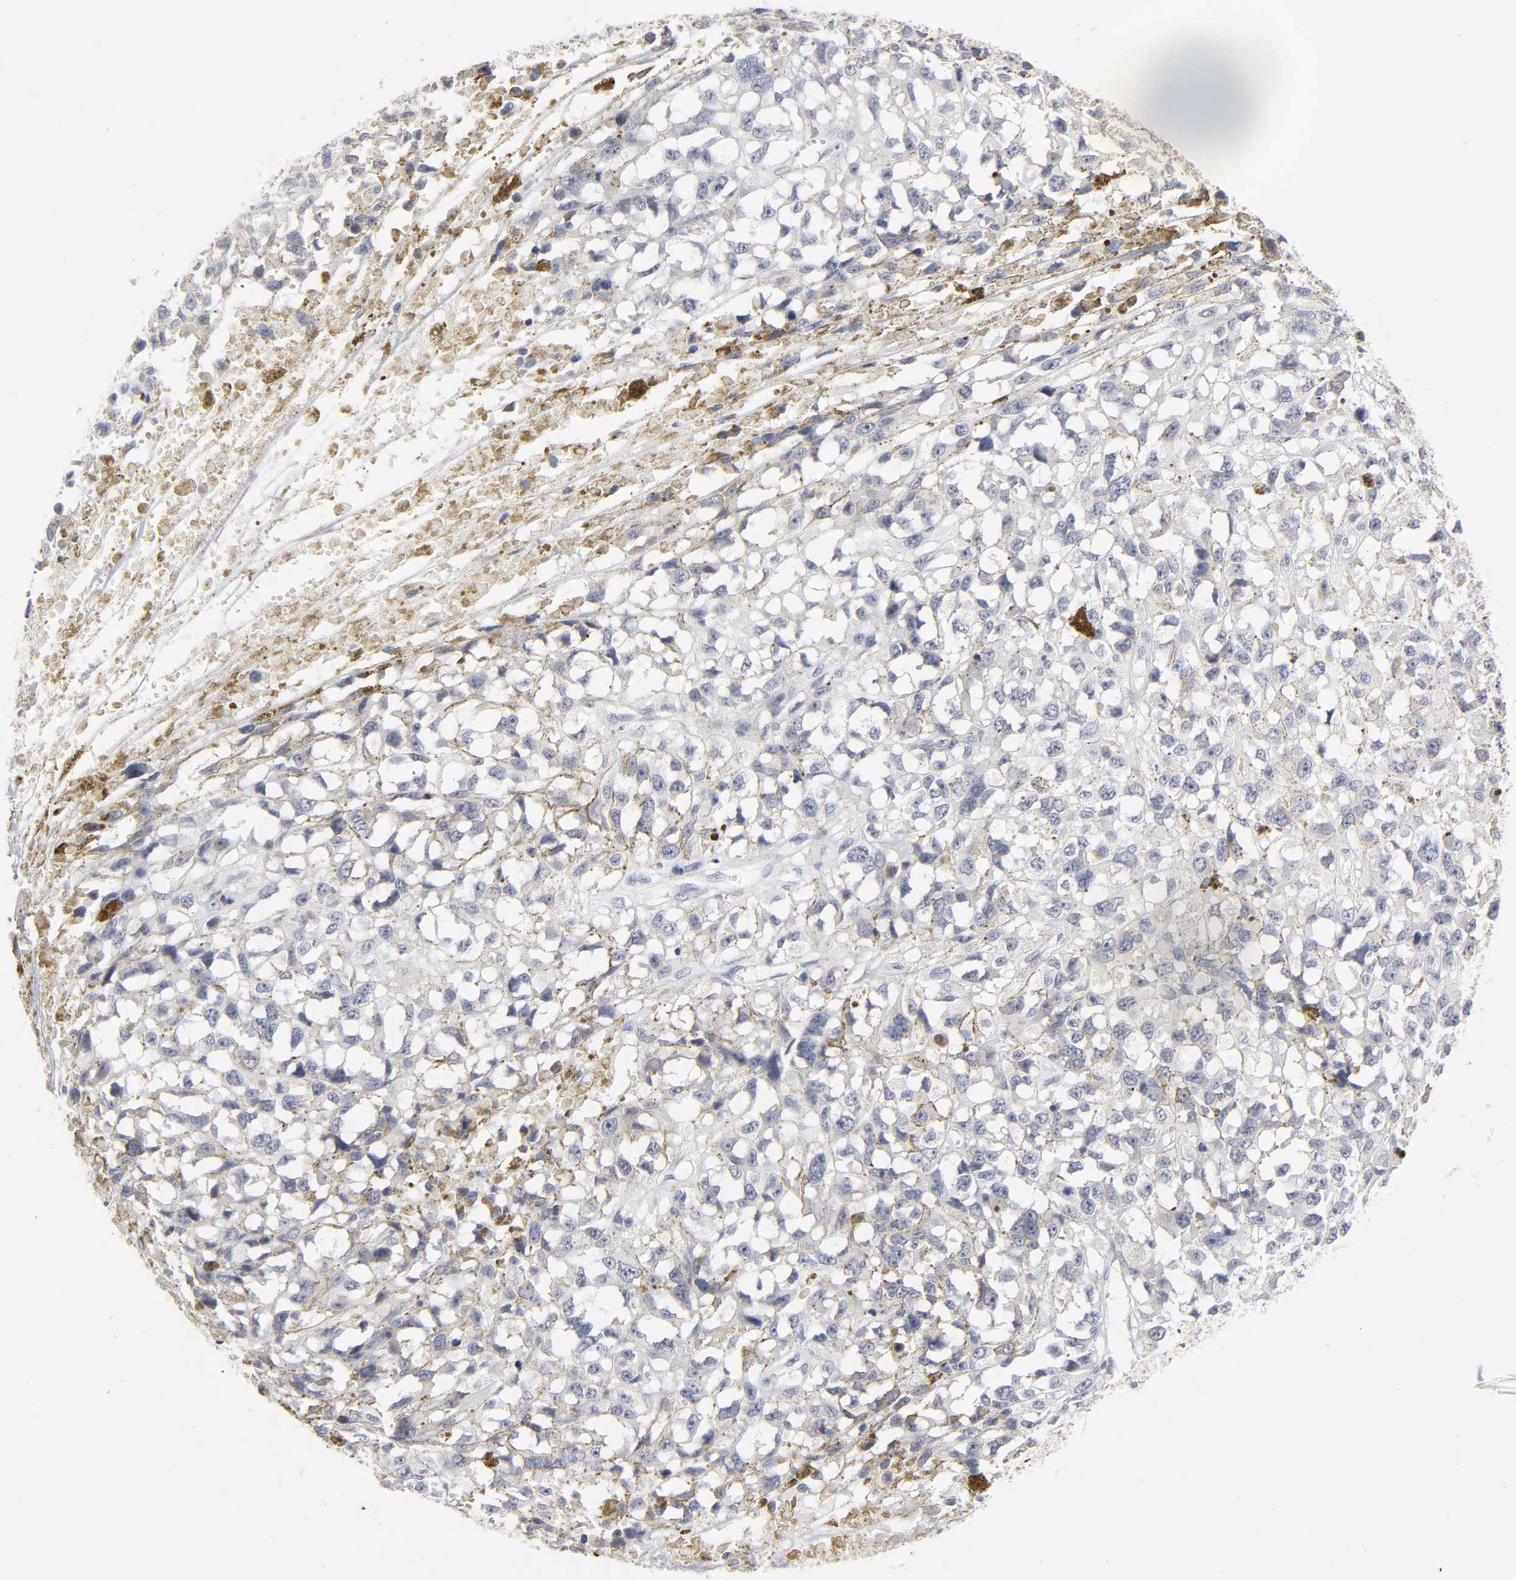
{"staining": {"intensity": "negative", "quantity": "none", "location": "none"}, "tissue": "melanoma", "cell_type": "Tumor cells", "image_type": "cancer", "snomed": [{"axis": "morphology", "description": "Malignant melanoma, Metastatic site"}, {"axis": "topography", "description": "Lymph node"}], "caption": "Tumor cells are negative for protein expression in human malignant melanoma (metastatic site).", "gene": "TCAP", "patient": {"sex": "male", "age": 59}}